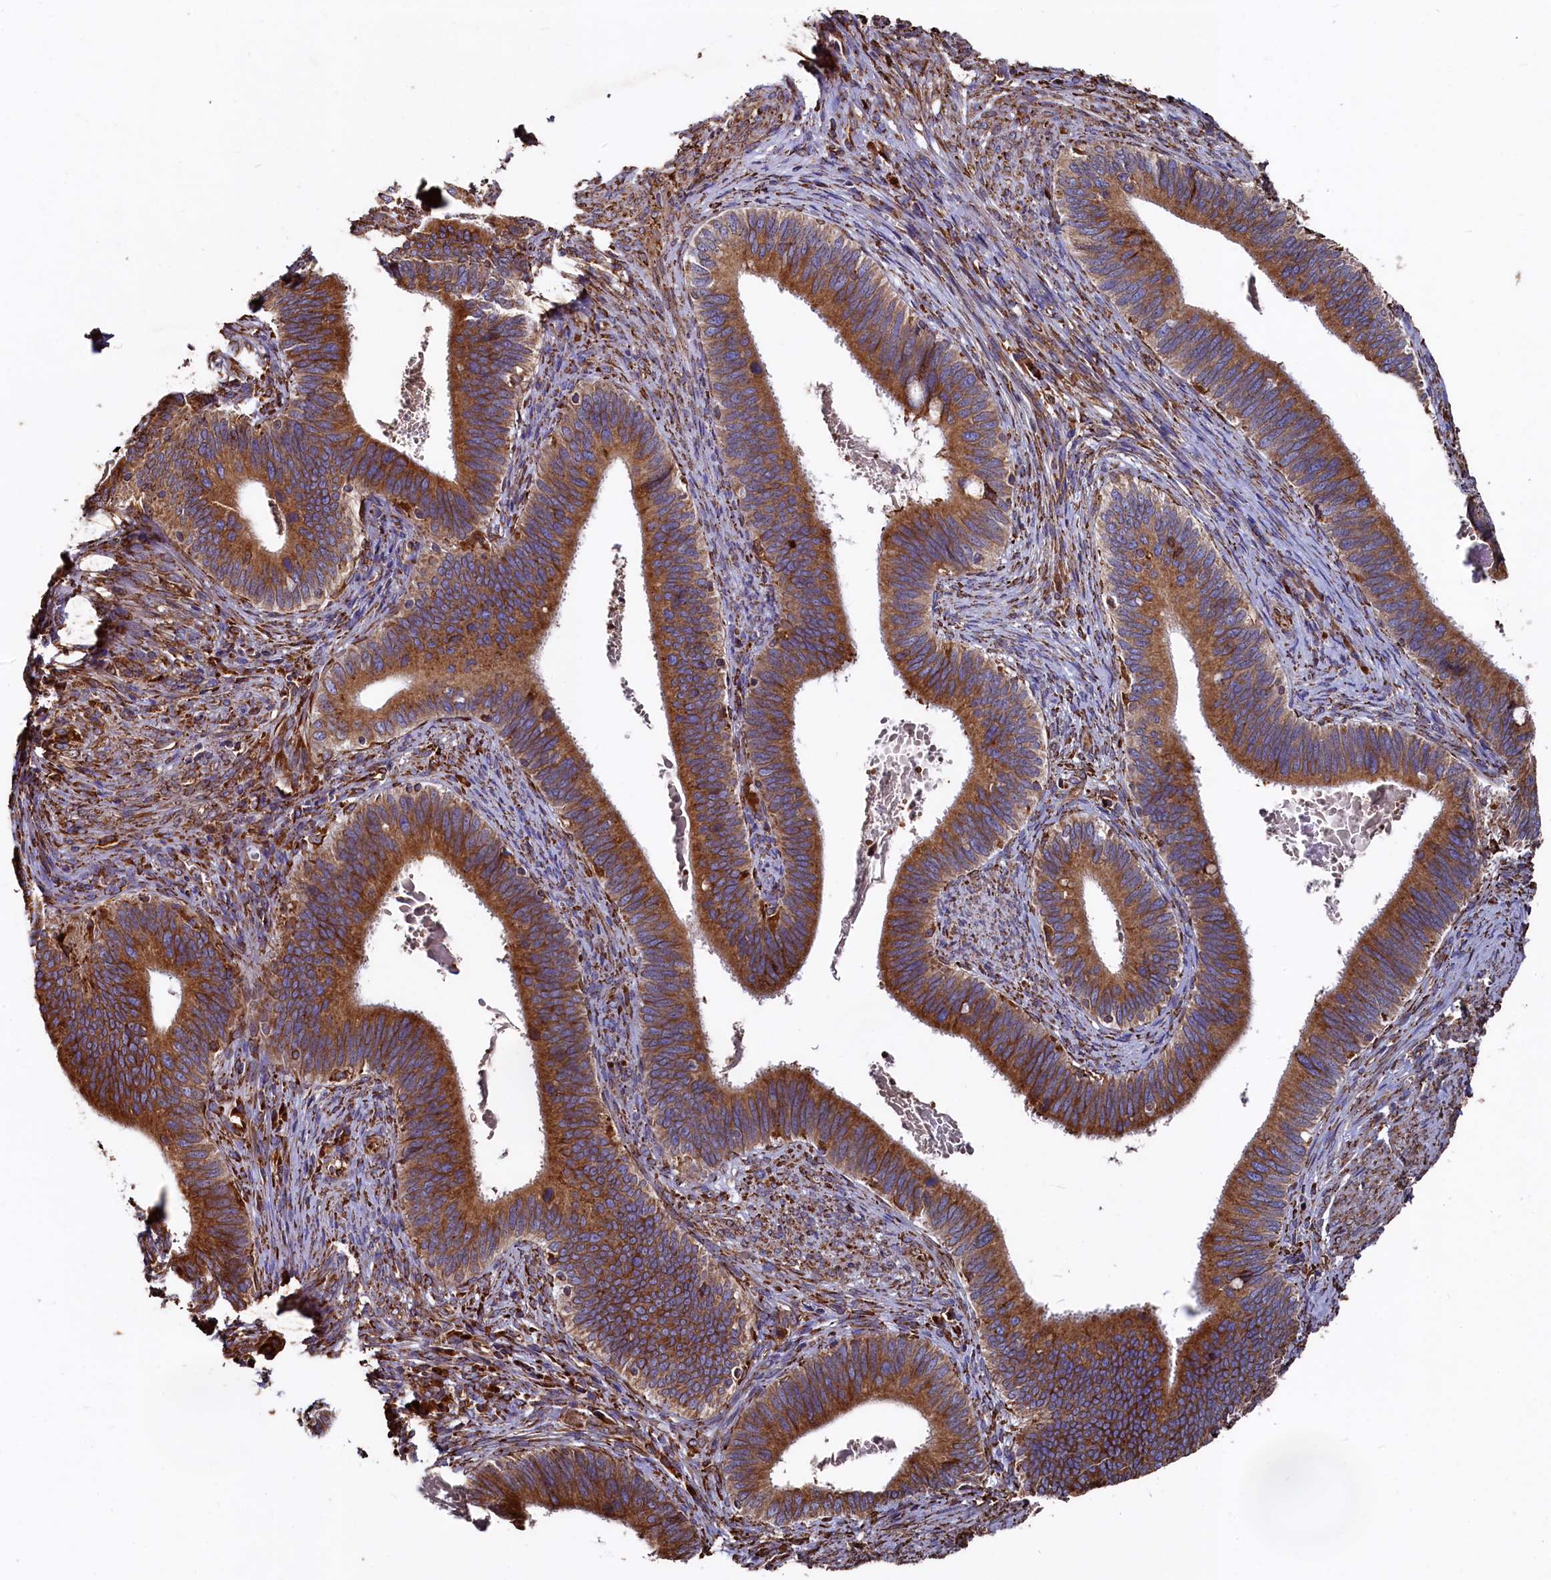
{"staining": {"intensity": "strong", "quantity": ">75%", "location": "cytoplasmic/membranous"}, "tissue": "cervical cancer", "cell_type": "Tumor cells", "image_type": "cancer", "snomed": [{"axis": "morphology", "description": "Adenocarcinoma, NOS"}, {"axis": "topography", "description": "Cervix"}], "caption": "Immunohistochemistry (IHC) histopathology image of cervical cancer (adenocarcinoma) stained for a protein (brown), which displays high levels of strong cytoplasmic/membranous staining in about >75% of tumor cells.", "gene": "NEURL1B", "patient": {"sex": "female", "age": 42}}